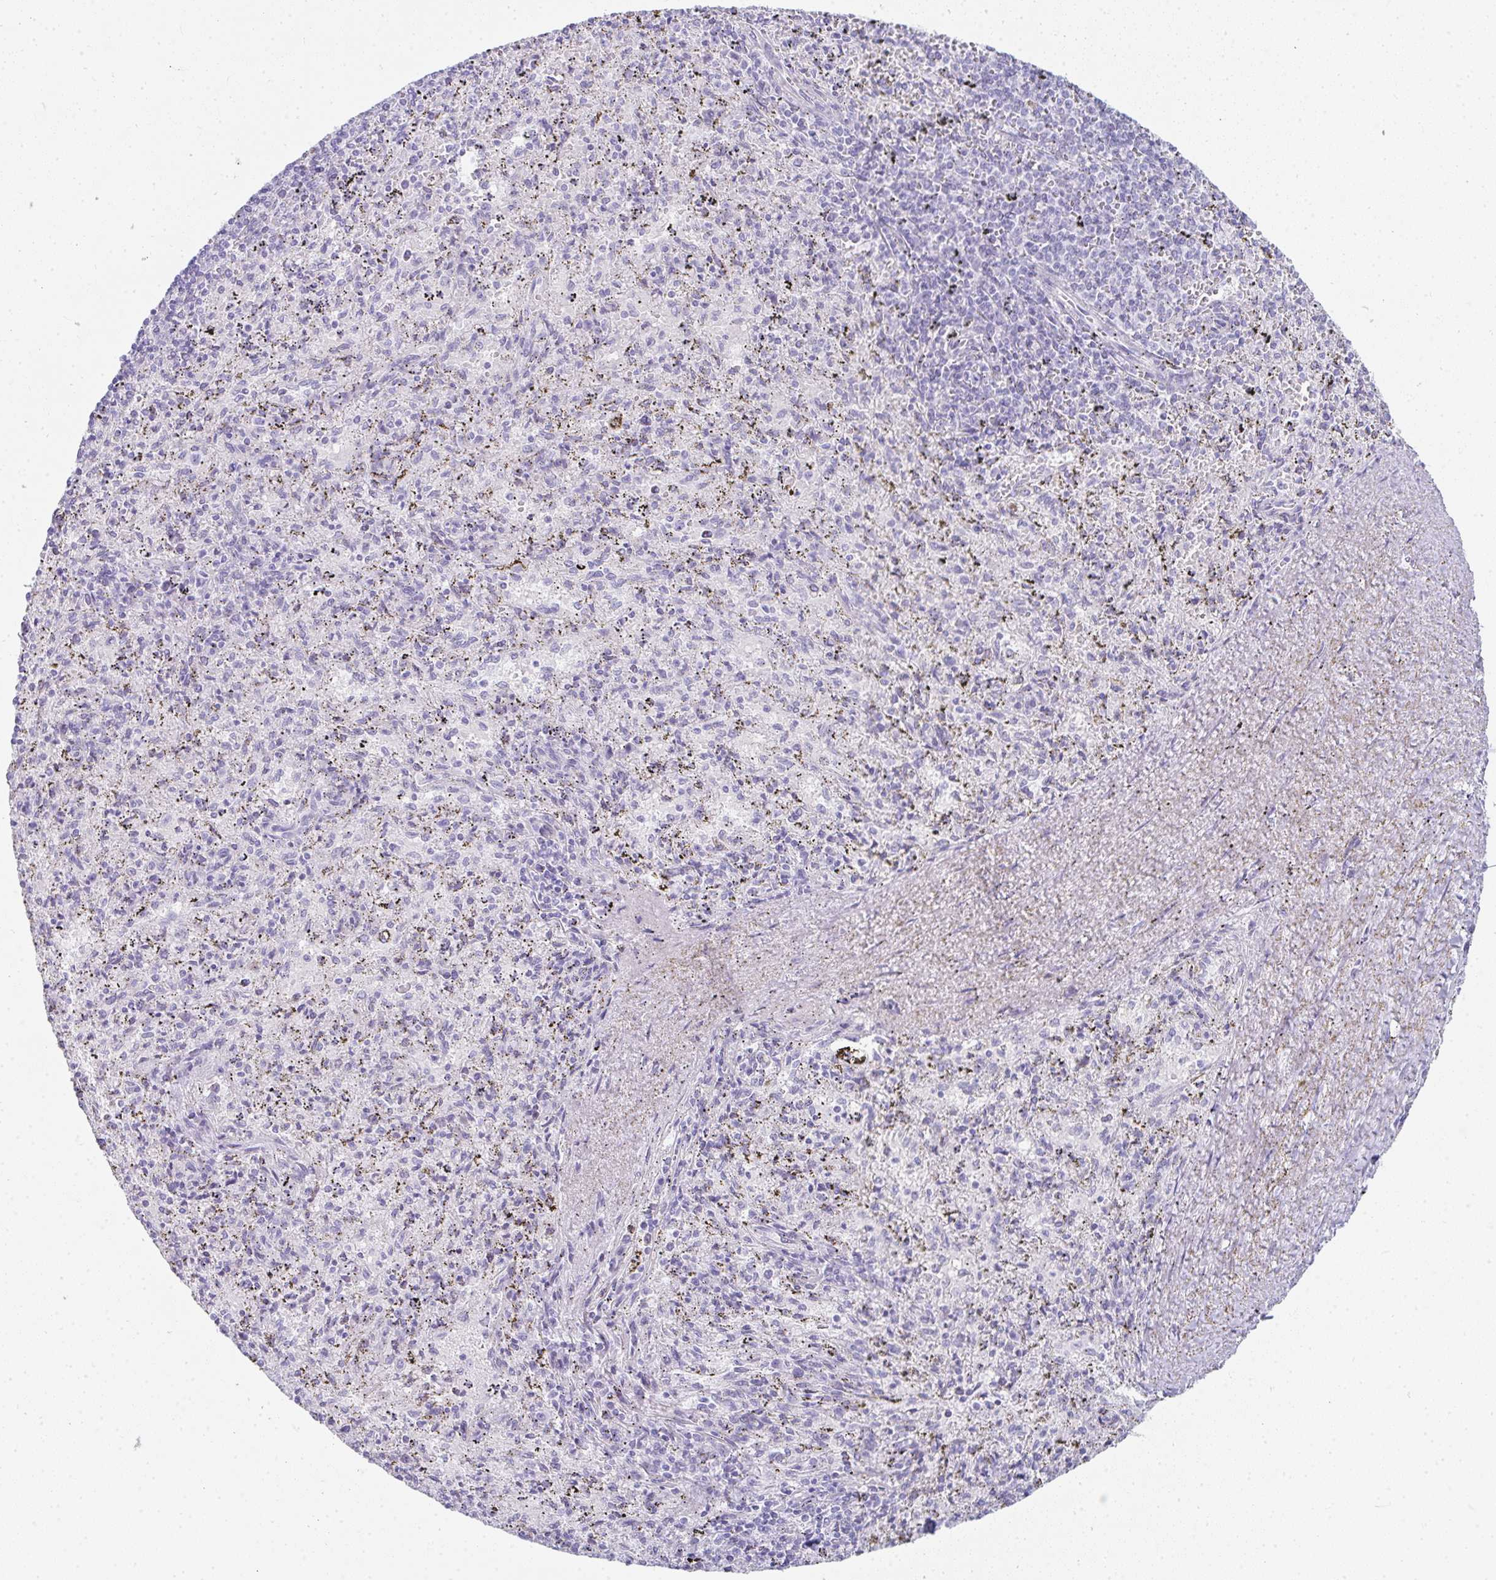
{"staining": {"intensity": "negative", "quantity": "none", "location": "none"}, "tissue": "spleen", "cell_type": "Cells in red pulp", "image_type": "normal", "snomed": [{"axis": "morphology", "description": "Normal tissue, NOS"}, {"axis": "topography", "description": "Spleen"}], "caption": "IHC histopathology image of benign spleen: human spleen stained with DAB shows no significant protein expression in cells in red pulp.", "gene": "PRND", "patient": {"sex": "male", "age": 57}}